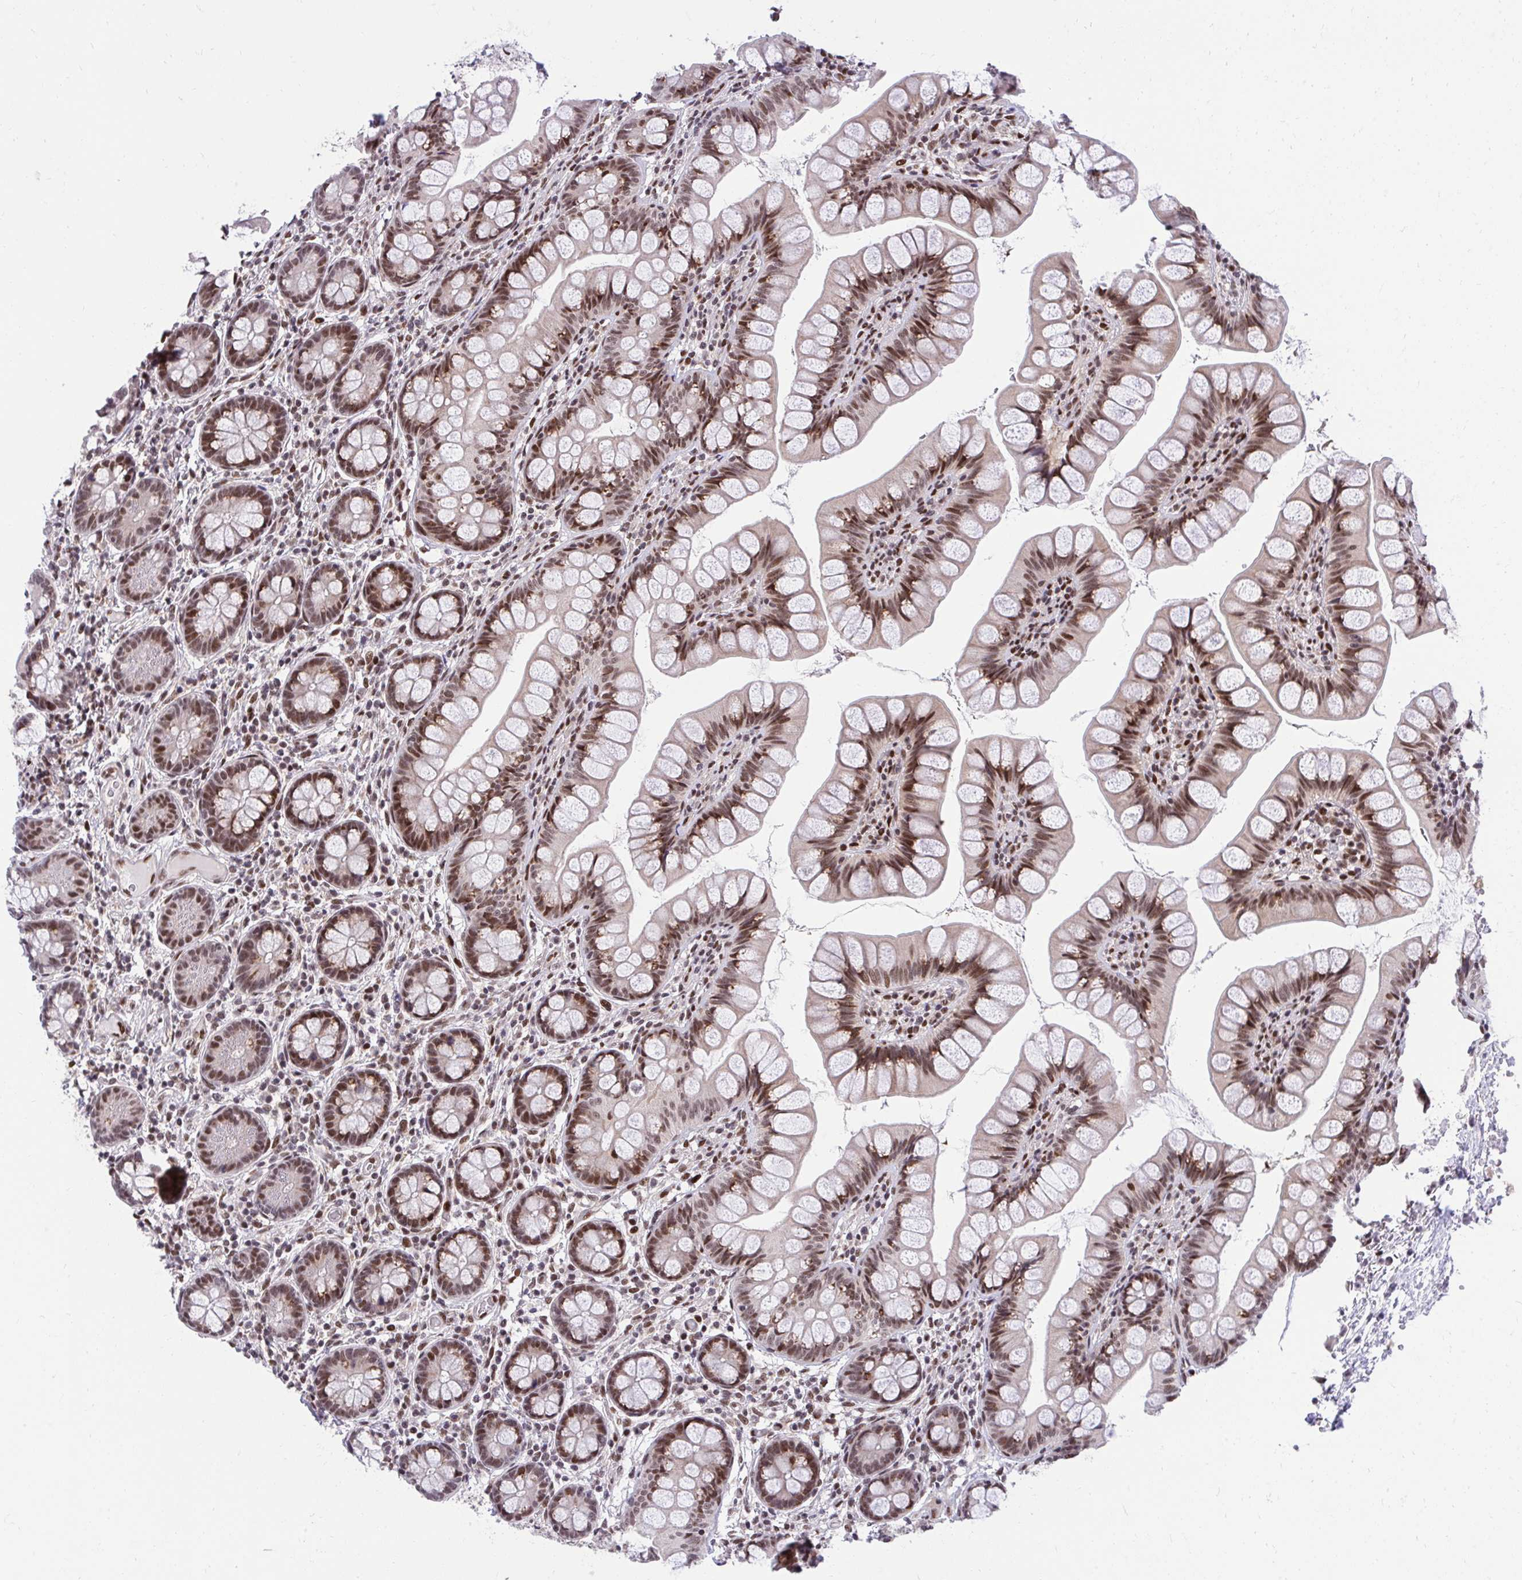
{"staining": {"intensity": "moderate", "quantity": ">75%", "location": "nuclear"}, "tissue": "small intestine", "cell_type": "Glandular cells", "image_type": "normal", "snomed": [{"axis": "morphology", "description": "Normal tissue, NOS"}, {"axis": "topography", "description": "Small intestine"}], "caption": "Immunohistochemical staining of benign small intestine shows >75% levels of moderate nuclear protein positivity in about >75% of glandular cells.", "gene": "HOXA4", "patient": {"sex": "male", "age": 70}}